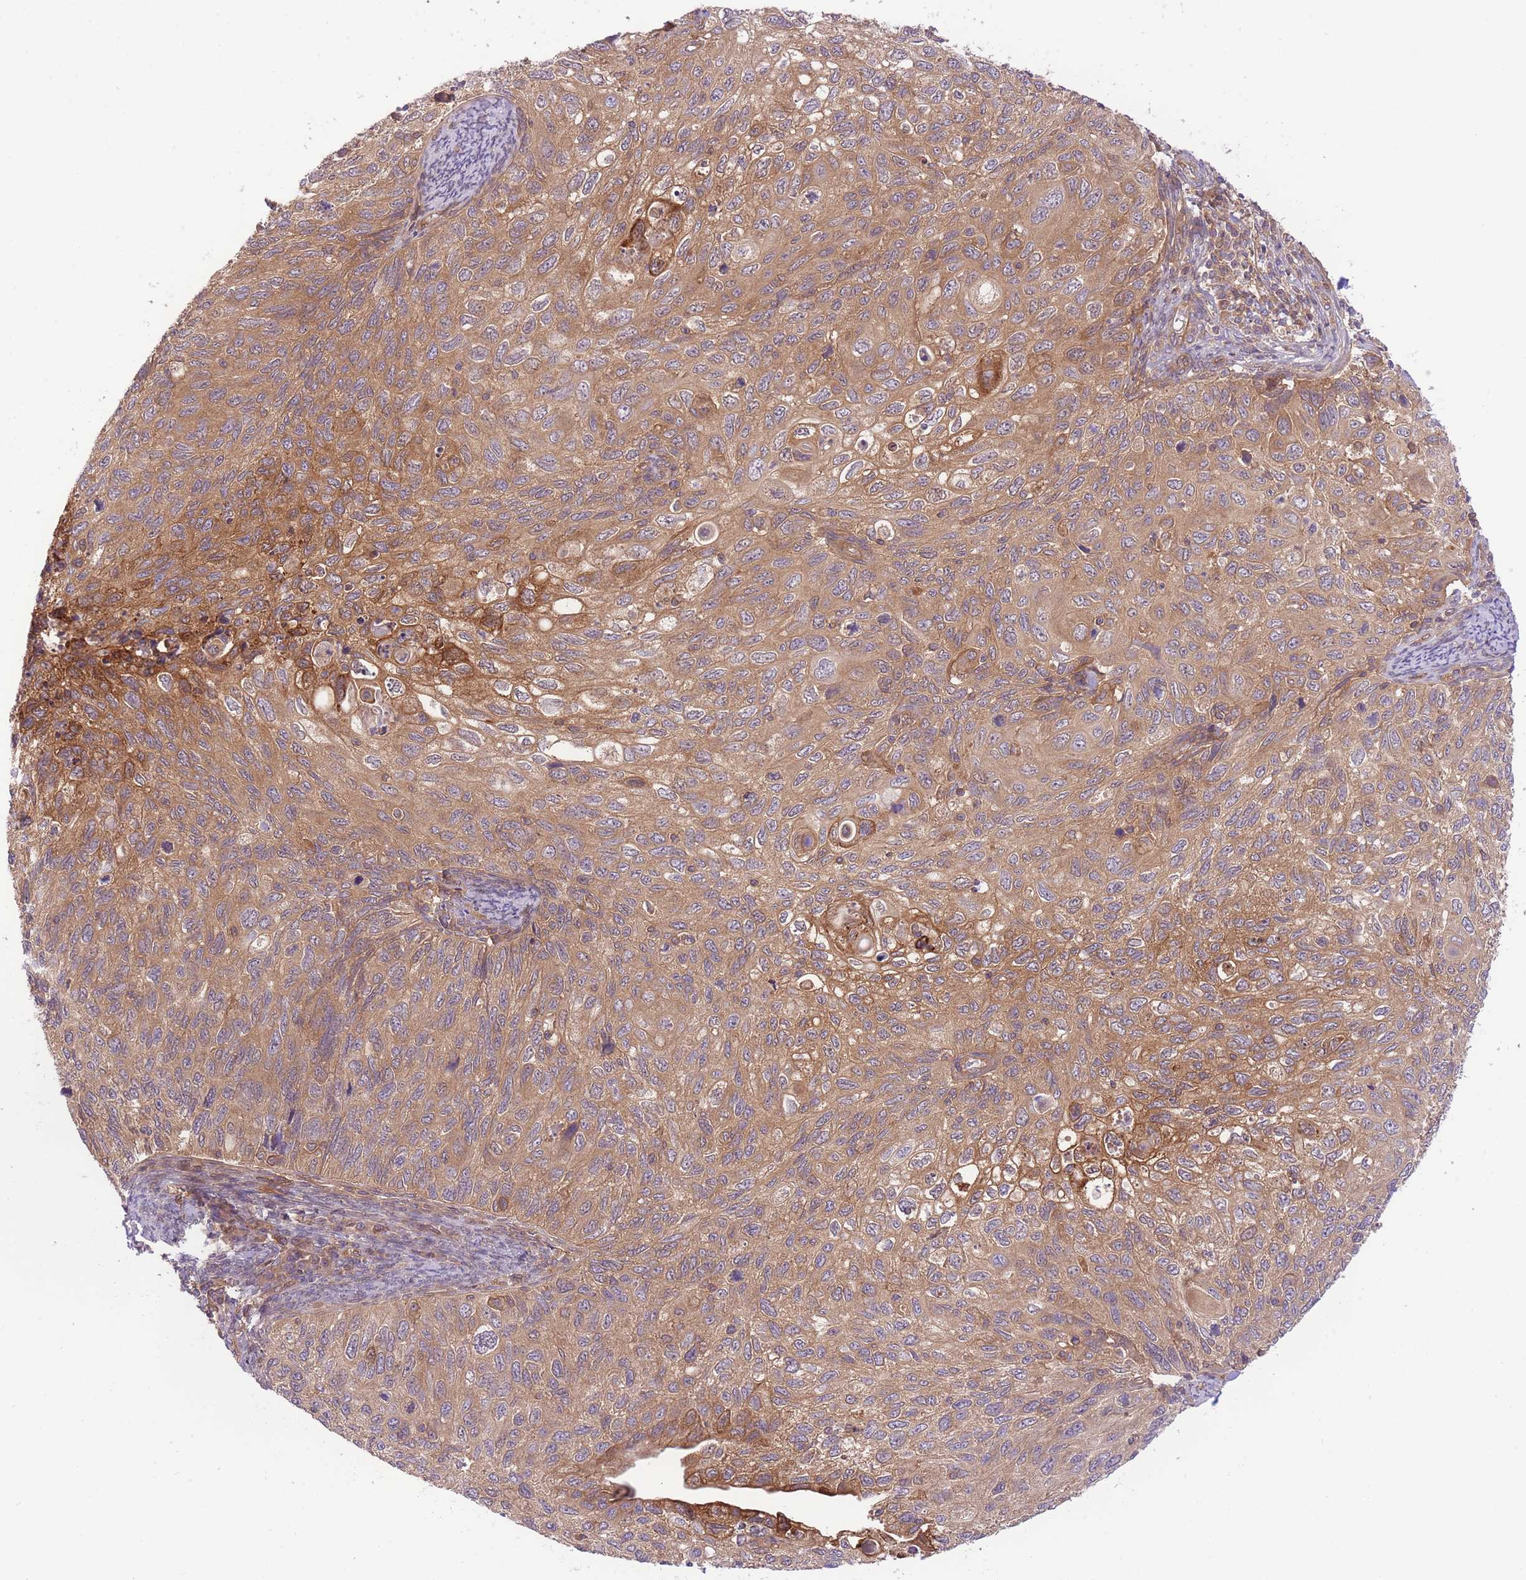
{"staining": {"intensity": "moderate", "quantity": "25%-75%", "location": "cytoplasmic/membranous"}, "tissue": "cervical cancer", "cell_type": "Tumor cells", "image_type": "cancer", "snomed": [{"axis": "morphology", "description": "Squamous cell carcinoma, NOS"}, {"axis": "topography", "description": "Cervix"}], "caption": "An immunohistochemistry (IHC) photomicrograph of tumor tissue is shown. Protein staining in brown shows moderate cytoplasmic/membranous positivity in cervical squamous cell carcinoma within tumor cells. The protein of interest is stained brown, and the nuclei are stained in blue (DAB (3,3'-diaminobenzidine) IHC with brightfield microscopy, high magnification).", "gene": "PREP", "patient": {"sex": "female", "age": 70}}